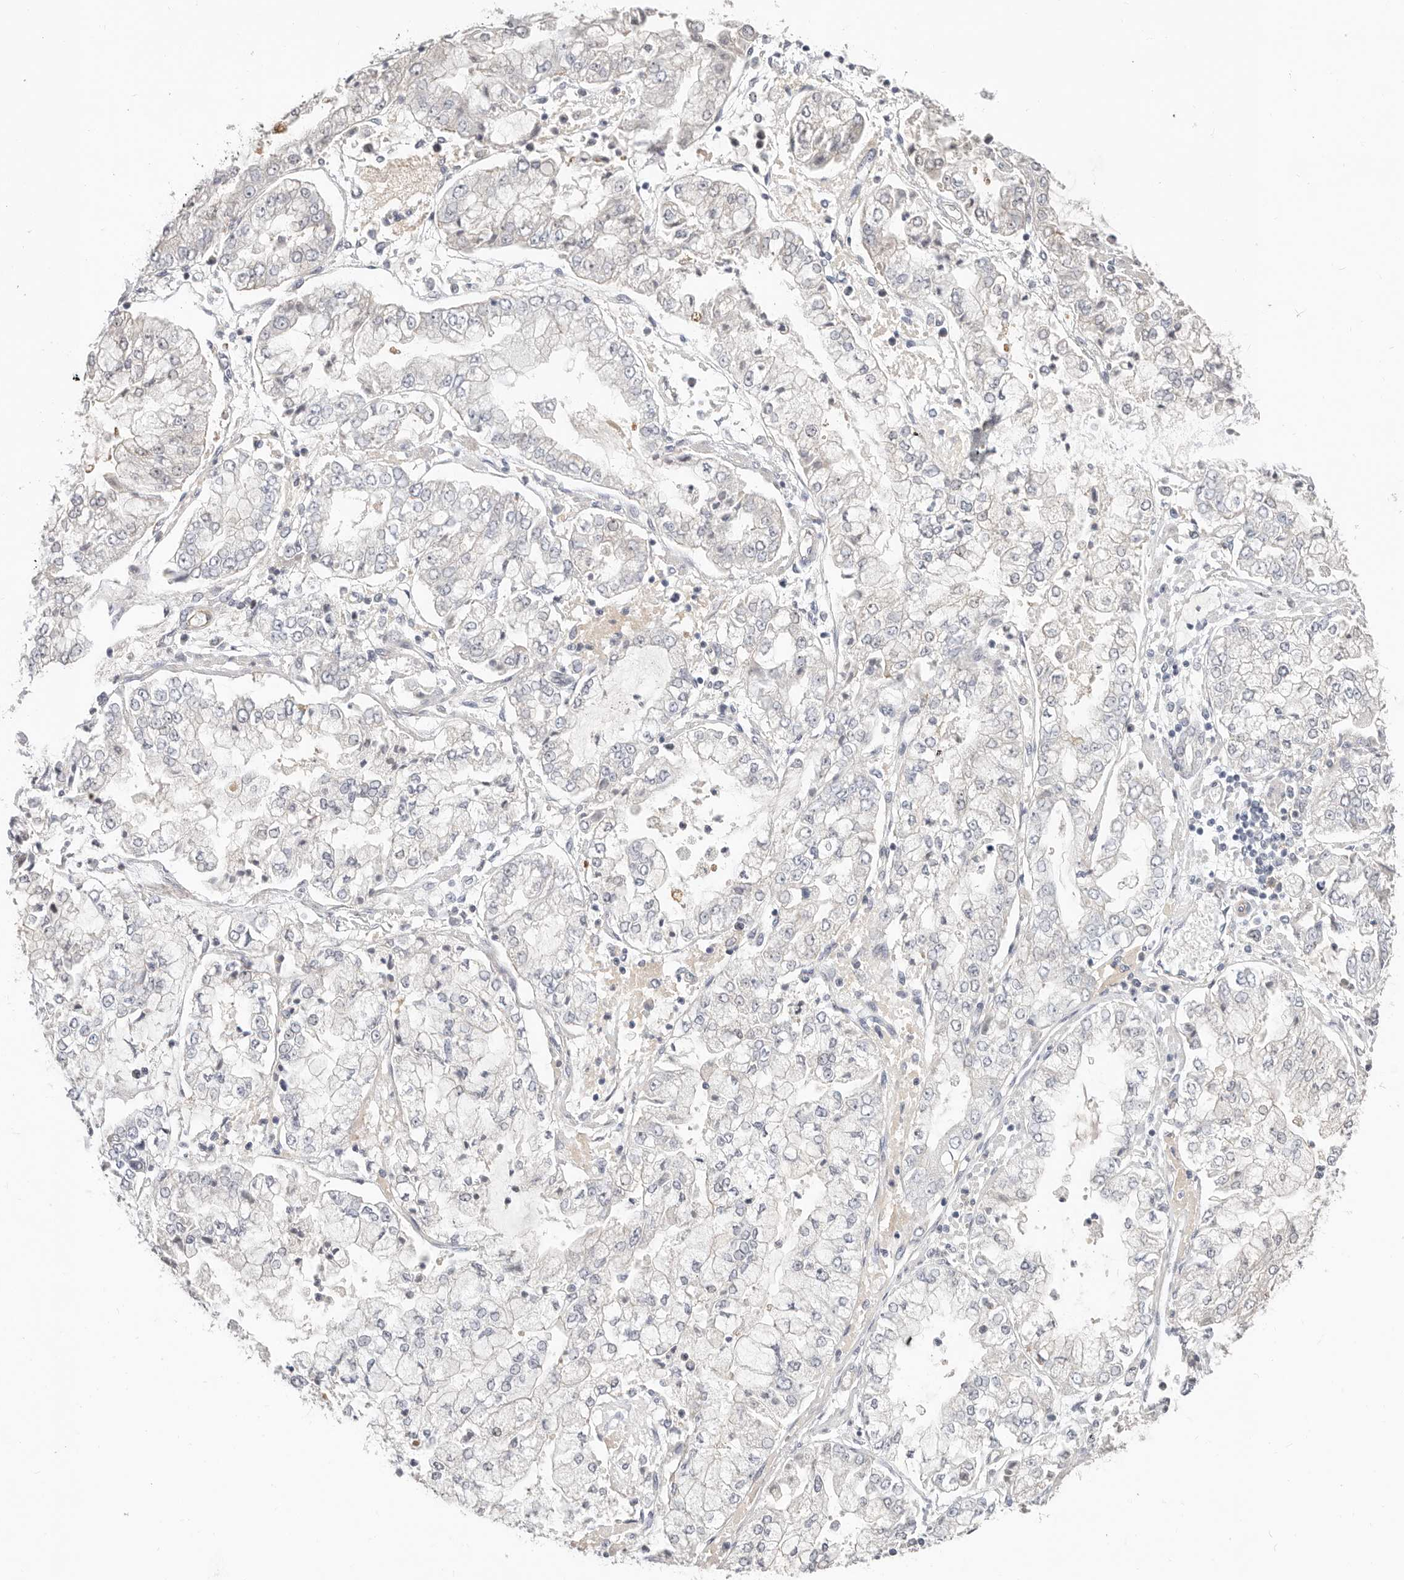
{"staining": {"intensity": "negative", "quantity": "none", "location": "none"}, "tissue": "stomach cancer", "cell_type": "Tumor cells", "image_type": "cancer", "snomed": [{"axis": "morphology", "description": "Adenocarcinoma, NOS"}, {"axis": "topography", "description": "Stomach"}], "caption": "Immunohistochemical staining of stomach cancer (adenocarcinoma) displays no significant staining in tumor cells.", "gene": "ZRANB1", "patient": {"sex": "male", "age": 76}}